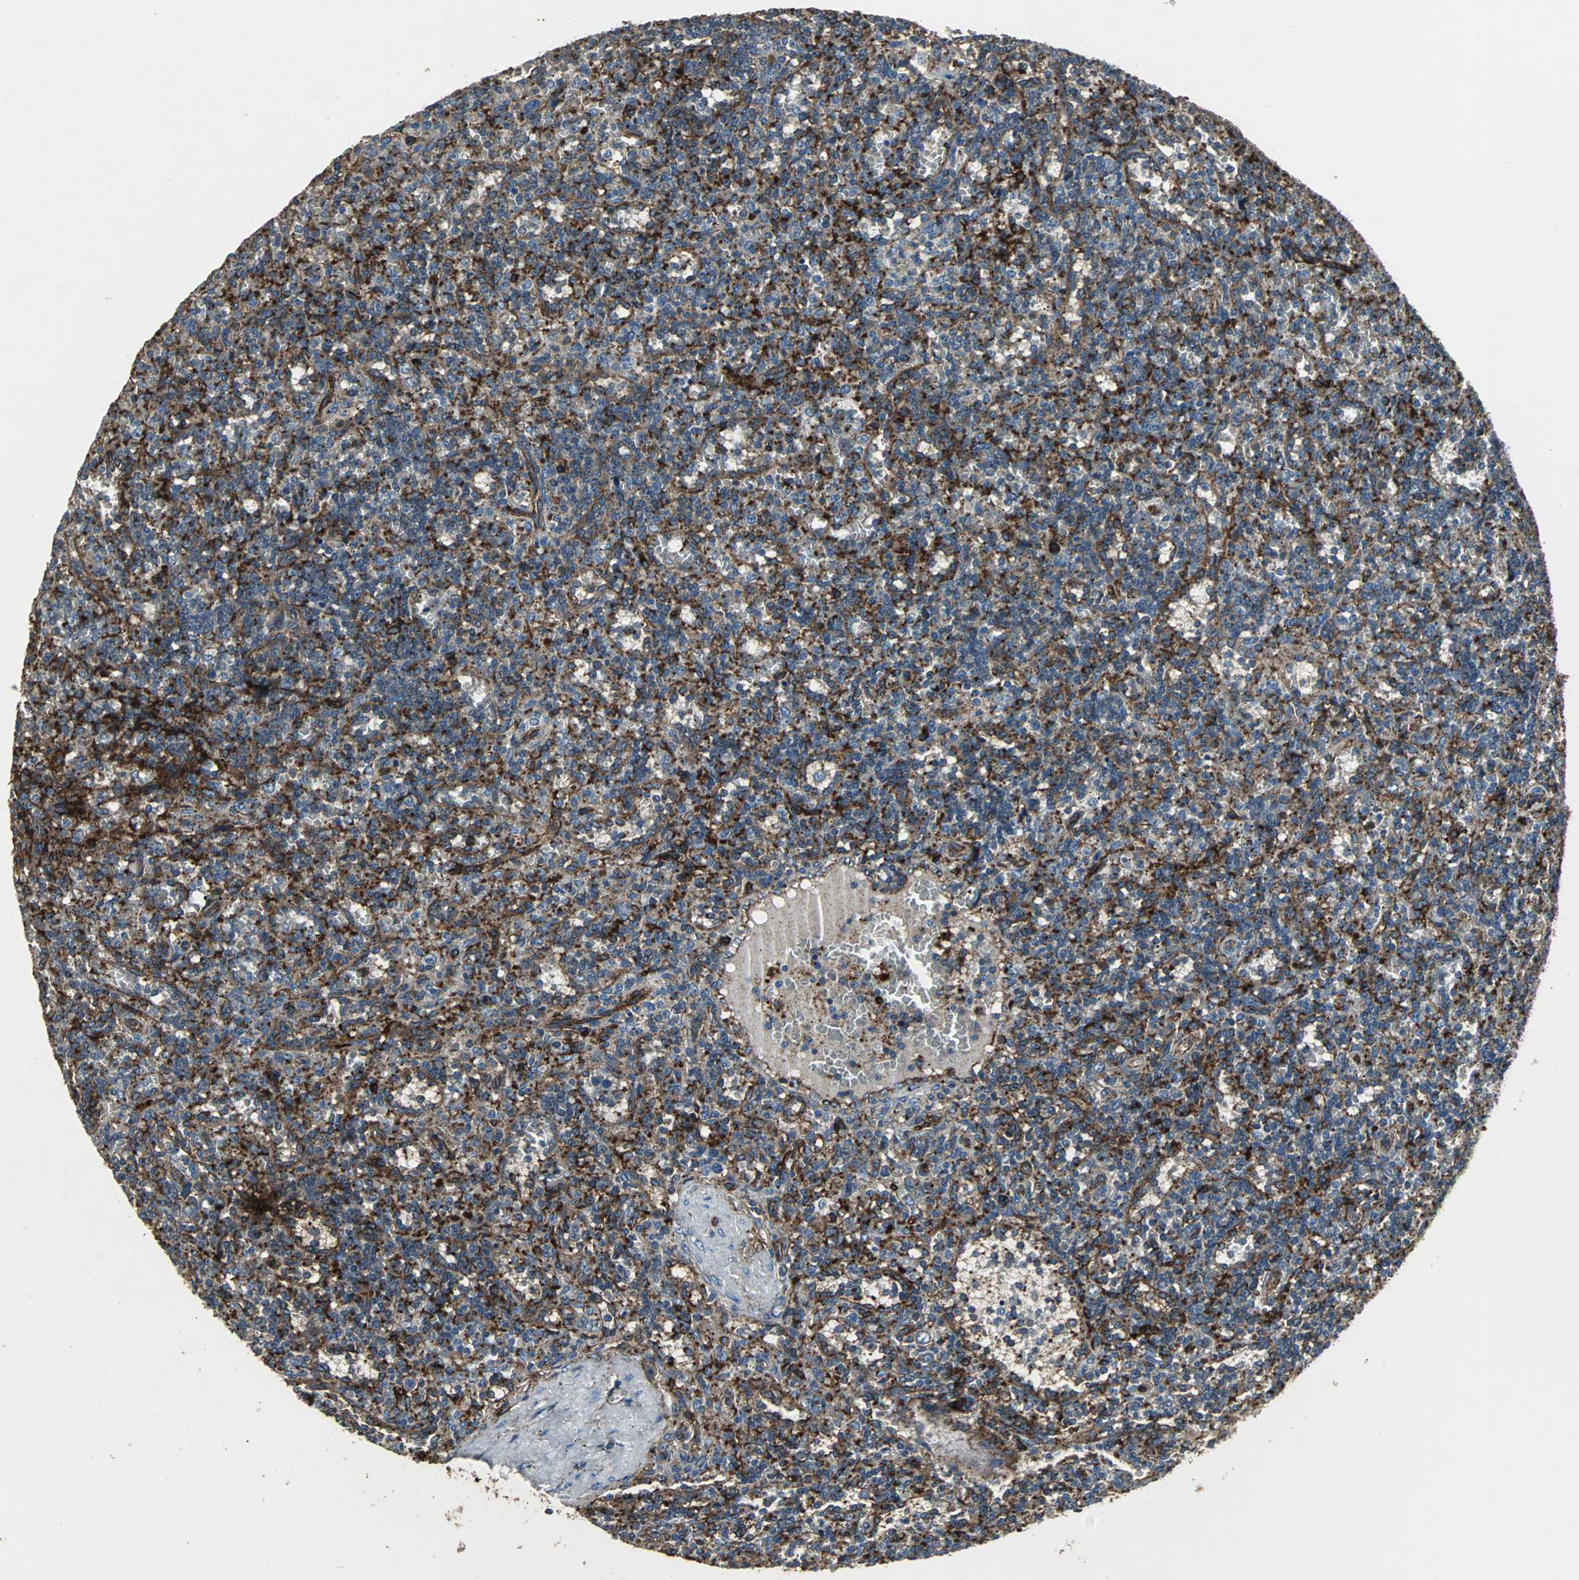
{"staining": {"intensity": "moderate", "quantity": "25%-75%", "location": "cytoplasmic/membranous"}, "tissue": "lymphoma", "cell_type": "Tumor cells", "image_type": "cancer", "snomed": [{"axis": "morphology", "description": "Malignant lymphoma, non-Hodgkin's type, Low grade"}, {"axis": "topography", "description": "Spleen"}], "caption": "IHC (DAB (3,3'-diaminobenzidine)) staining of human low-grade malignant lymphoma, non-Hodgkin's type shows moderate cytoplasmic/membranous protein expression in about 25%-75% of tumor cells. The protein is stained brown, and the nuclei are stained in blue (DAB (3,3'-diaminobenzidine) IHC with brightfield microscopy, high magnification).", "gene": "F11R", "patient": {"sex": "male", "age": 73}}